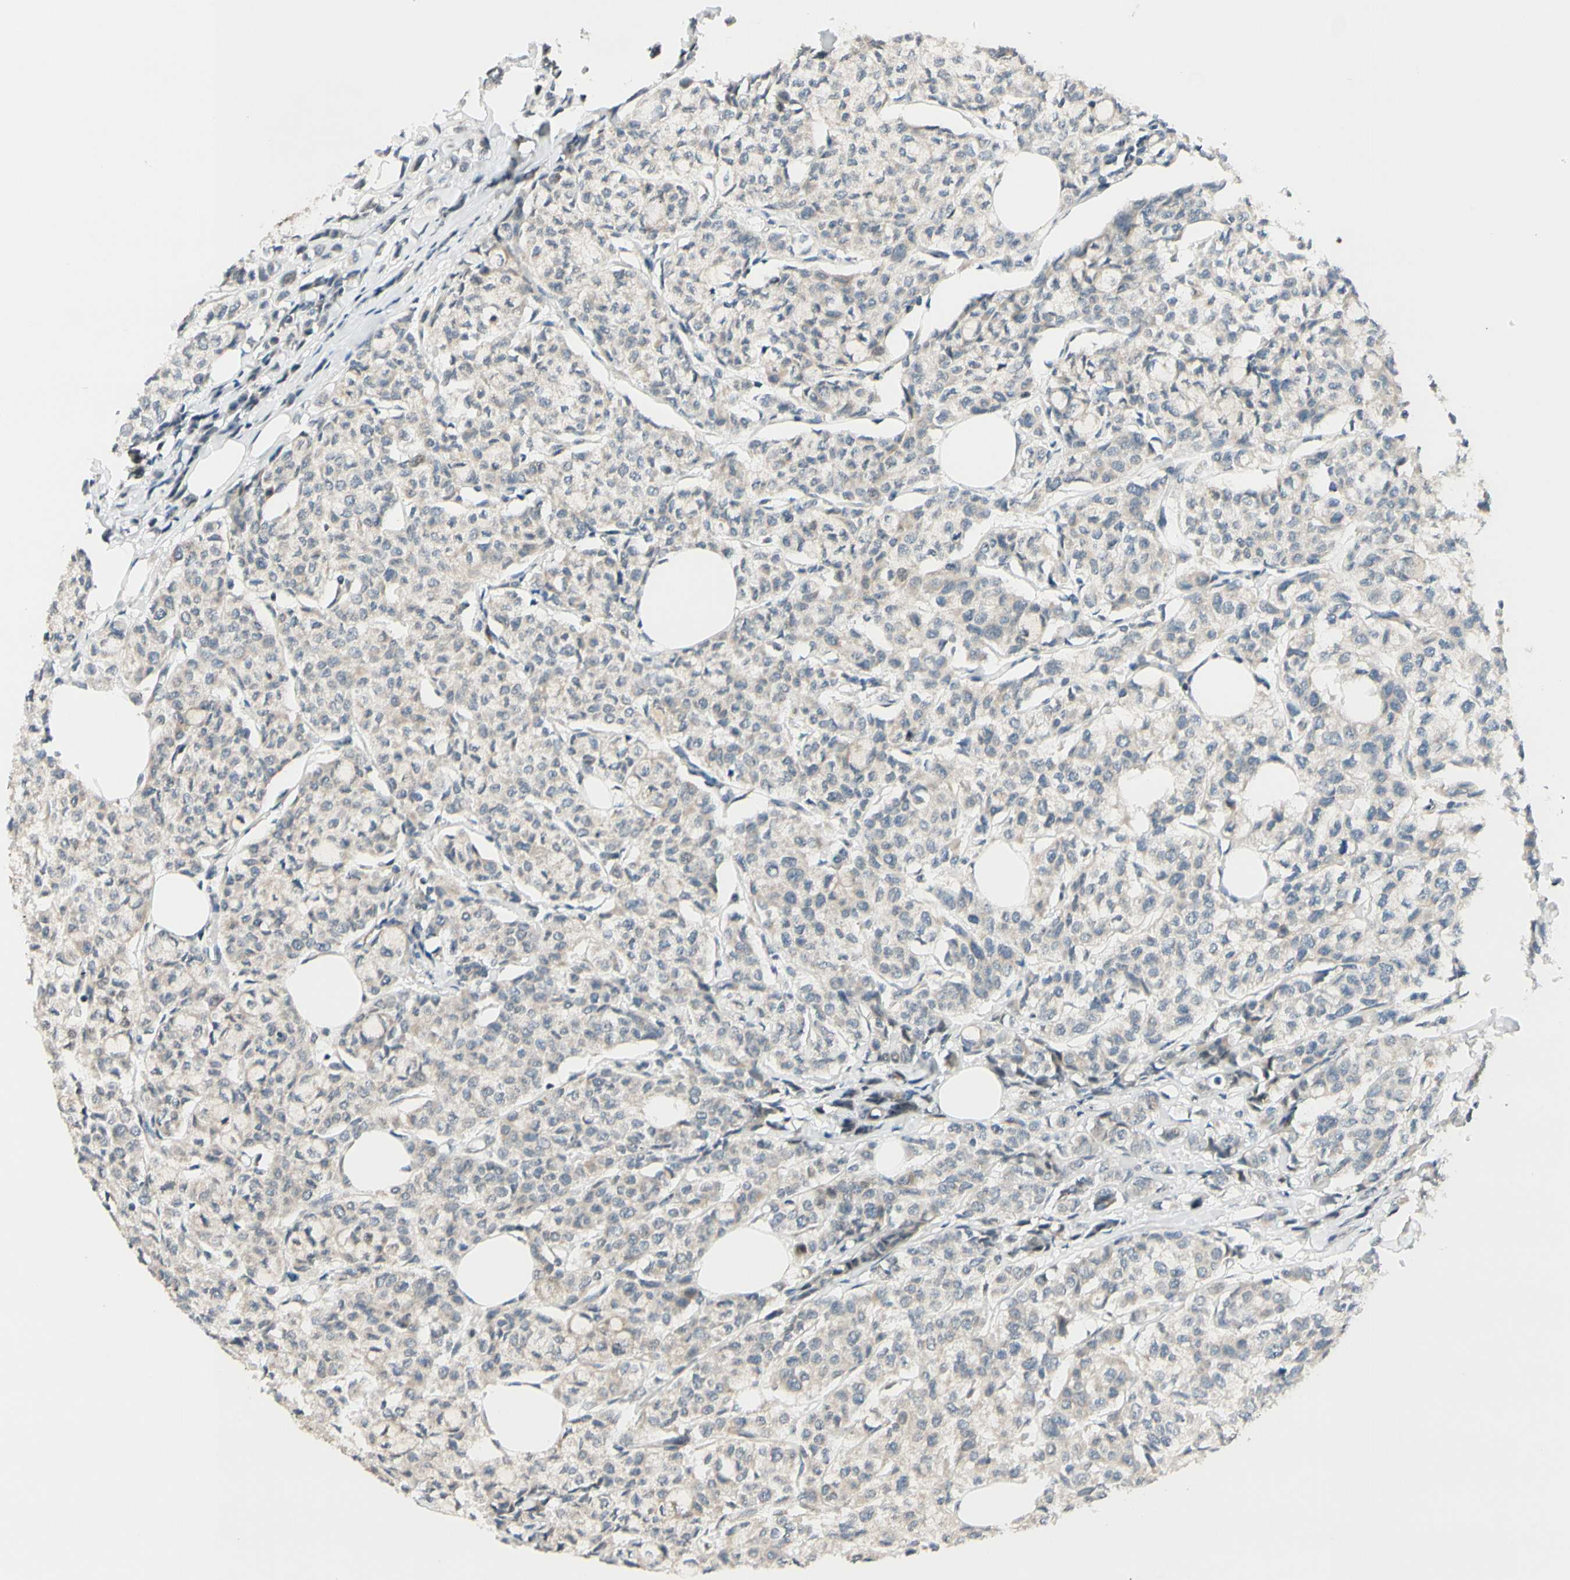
{"staining": {"intensity": "negative", "quantity": "none", "location": "none"}, "tissue": "breast cancer", "cell_type": "Tumor cells", "image_type": "cancer", "snomed": [{"axis": "morphology", "description": "Lobular carcinoma"}, {"axis": "topography", "description": "Breast"}], "caption": "Tumor cells are negative for brown protein staining in lobular carcinoma (breast).", "gene": "FGF10", "patient": {"sex": "female", "age": 60}}